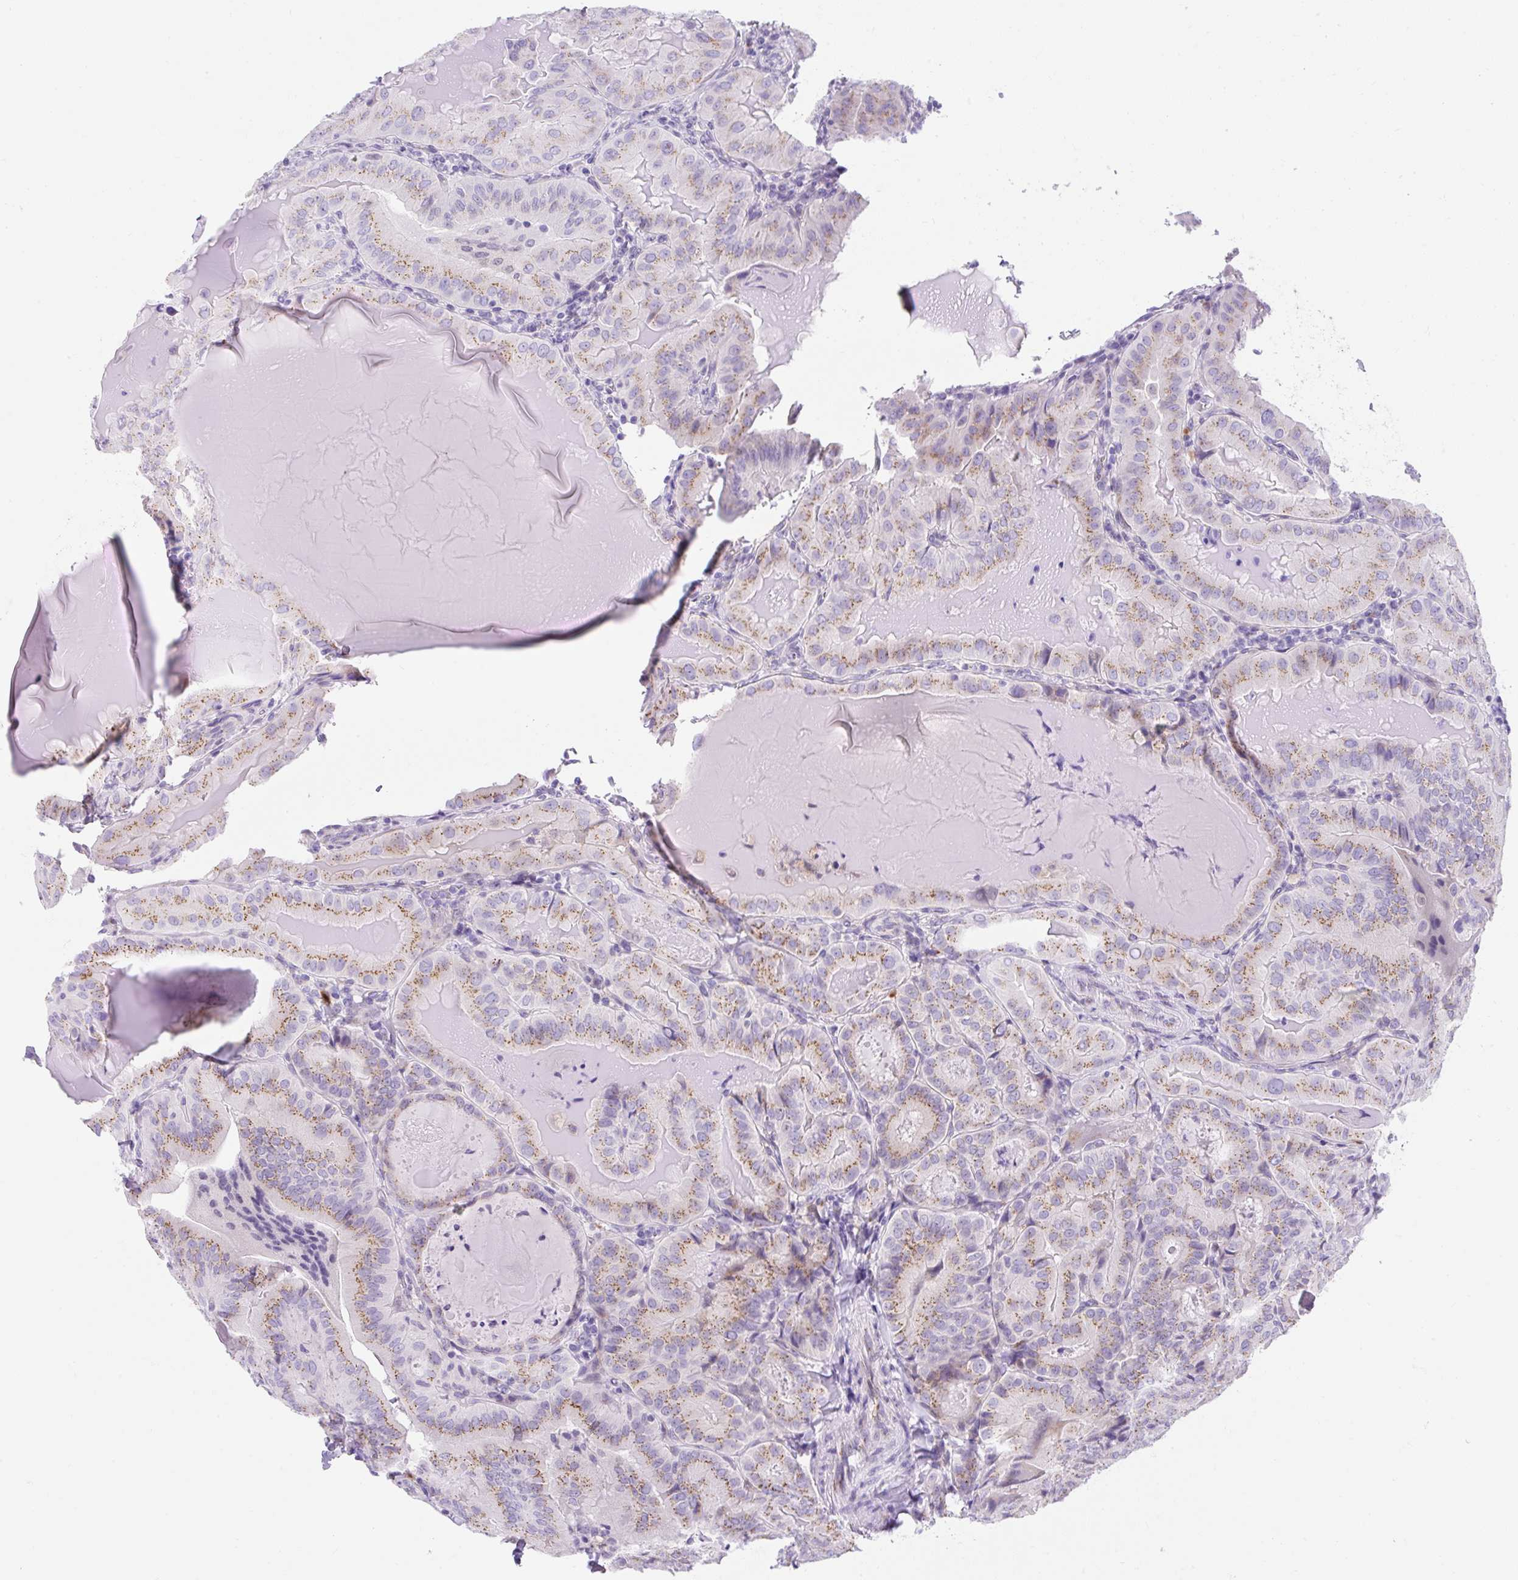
{"staining": {"intensity": "moderate", "quantity": "25%-75%", "location": "cytoplasmic/membranous"}, "tissue": "thyroid cancer", "cell_type": "Tumor cells", "image_type": "cancer", "snomed": [{"axis": "morphology", "description": "Papillary adenocarcinoma, NOS"}, {"axis": "topography", "description": "Thyroid gland"}], "caption": "Thyroid cancer tissue demonstrates moderate cytoplasmic/membranous positivity in approximately 25%-75% of tumor cells, visualized by immunohistochemistry.", "gene": "GOLGA8A", "patient": {"sex": "female", "age": 68}}